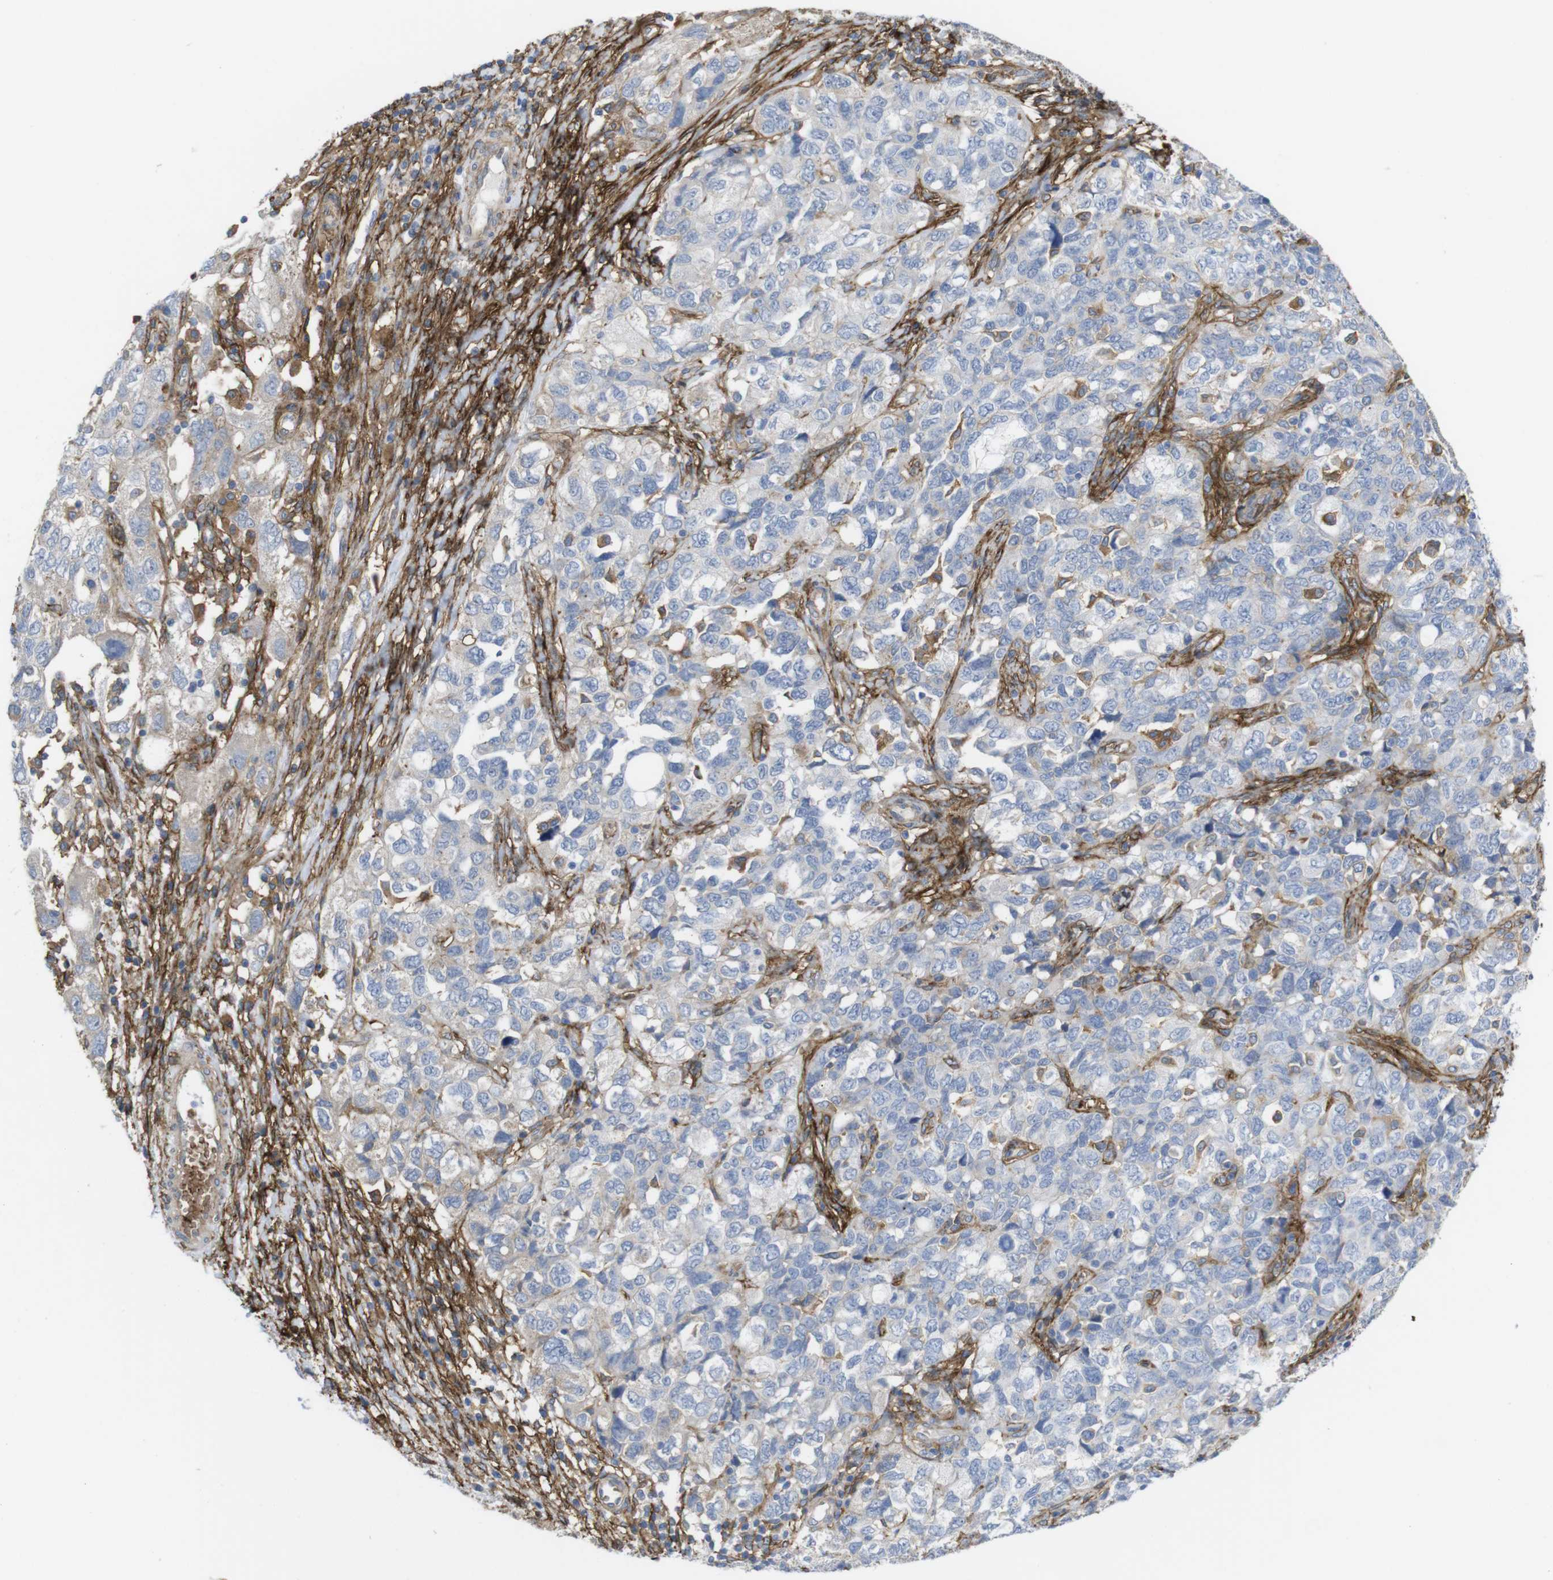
{"staining": {"intensity": "negative", "quantity": "none", "location": "none"}, "tissue": "ovarian cancer", "cell_type": "Tumor cells", "image_type": "cancer", "snomed": [{"axis": "morphology", "description": "Carcinoma, NOS"}, {"axis": "morphology", "description": "Cystadenocarcinoma, serous, NOS"}, {"axis": "topography", "description": "Ovary"}], "caption": "Immunohistochemistry (IHC) photomicrograph of ovarian carcinoma stained for a protein (brown), which displays no positivity in tumor cells.", "gene": "CYBRD1", "patient": {"sex": "female", "age": 69}}